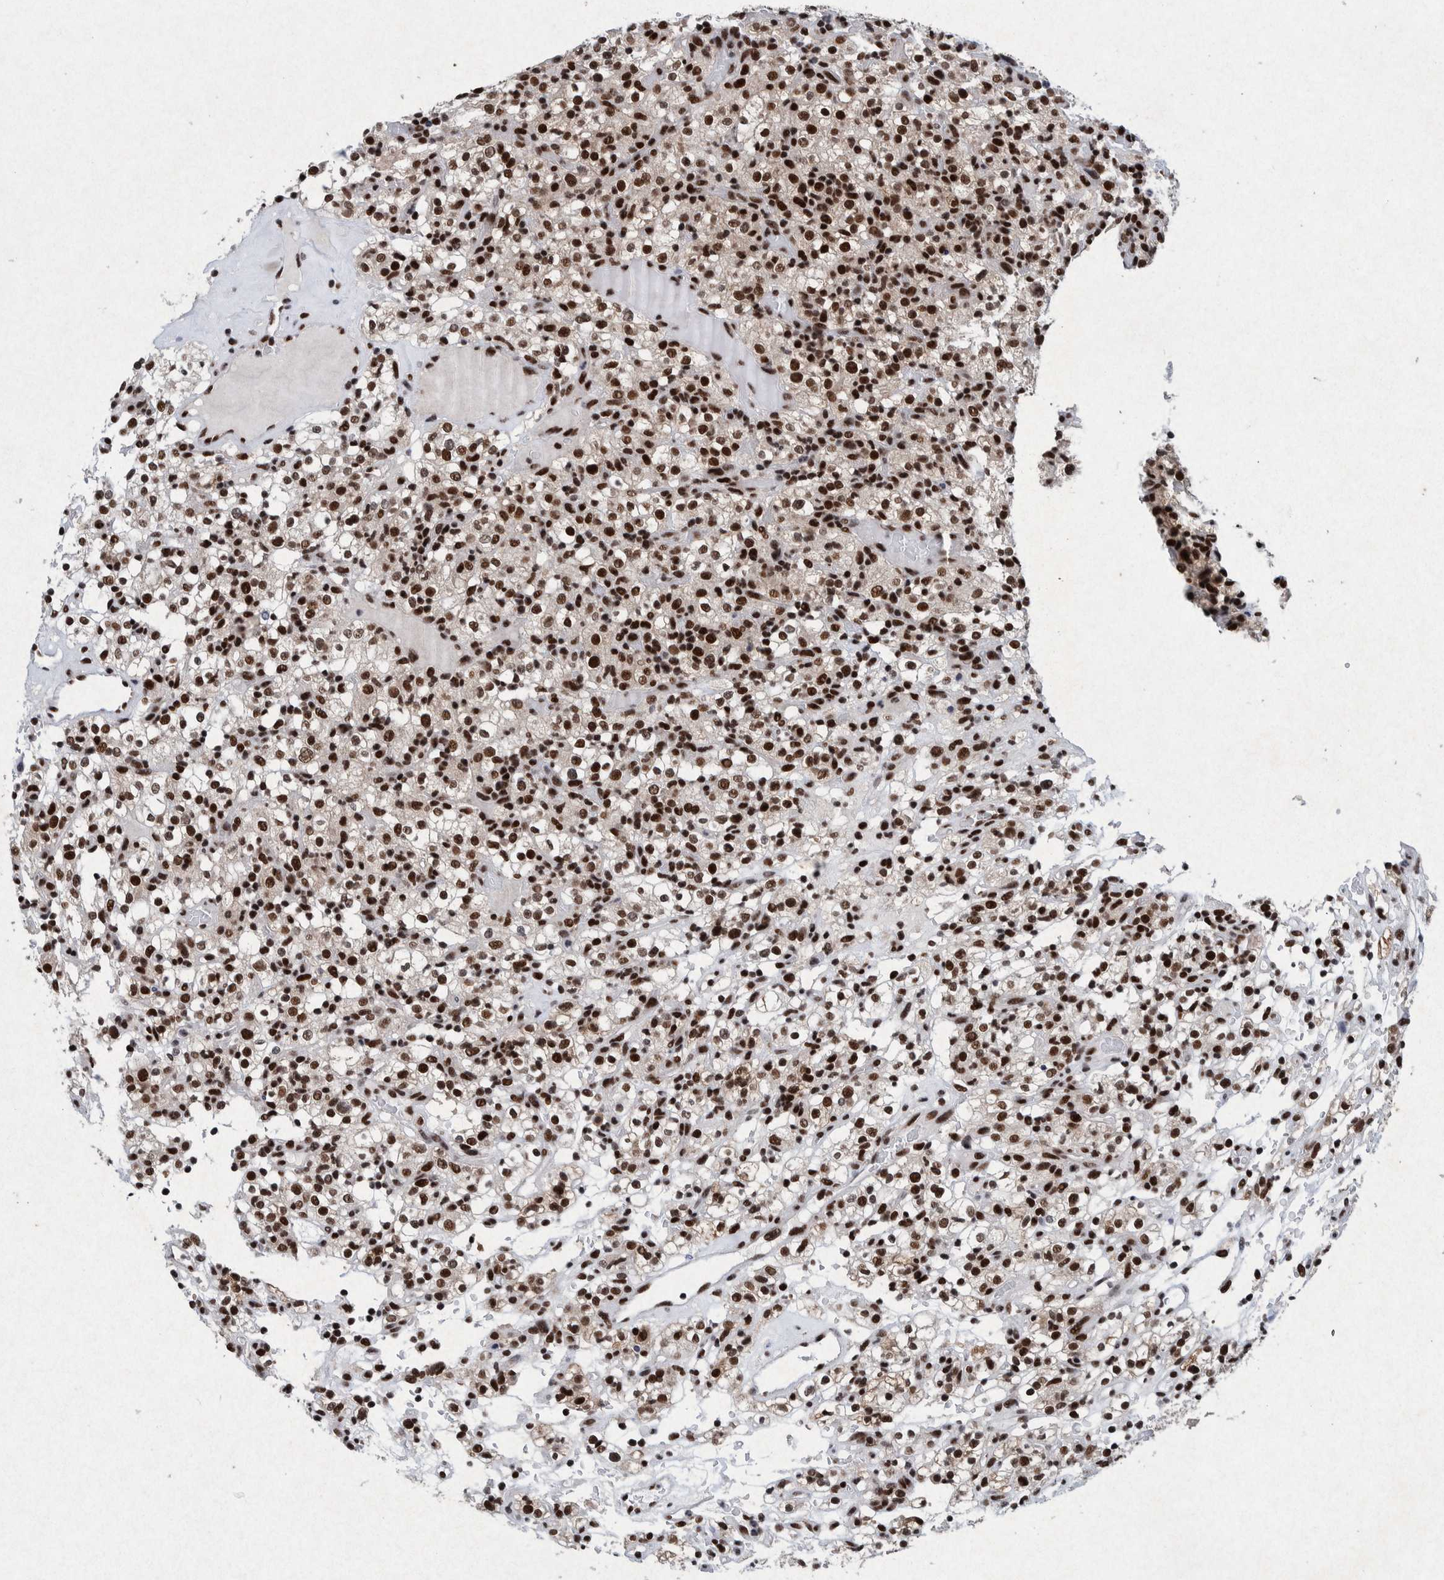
{"staining": {"intensity": "strong", "quantity": ">75%", "location": "nuclear"}, "tissue": "renal cancer", "cell_type": "Tumor cells", "image_type": "cancer", "snomed": [{"axis": "morphology", "description": "Normal tissue, NOS"}, {"axis": "morphology", "description": "Adenocarcinoma, NOS"}, {"axis": "topography", "description": "Kidney"}], "caption": "Renal adenocarcinoma stained for a protein (brown) shows strong nuclear positive positivity in approximately >75% of tumor cells.", "gene": "TAF10", "patient": {"sex": "female", "age": 72}}